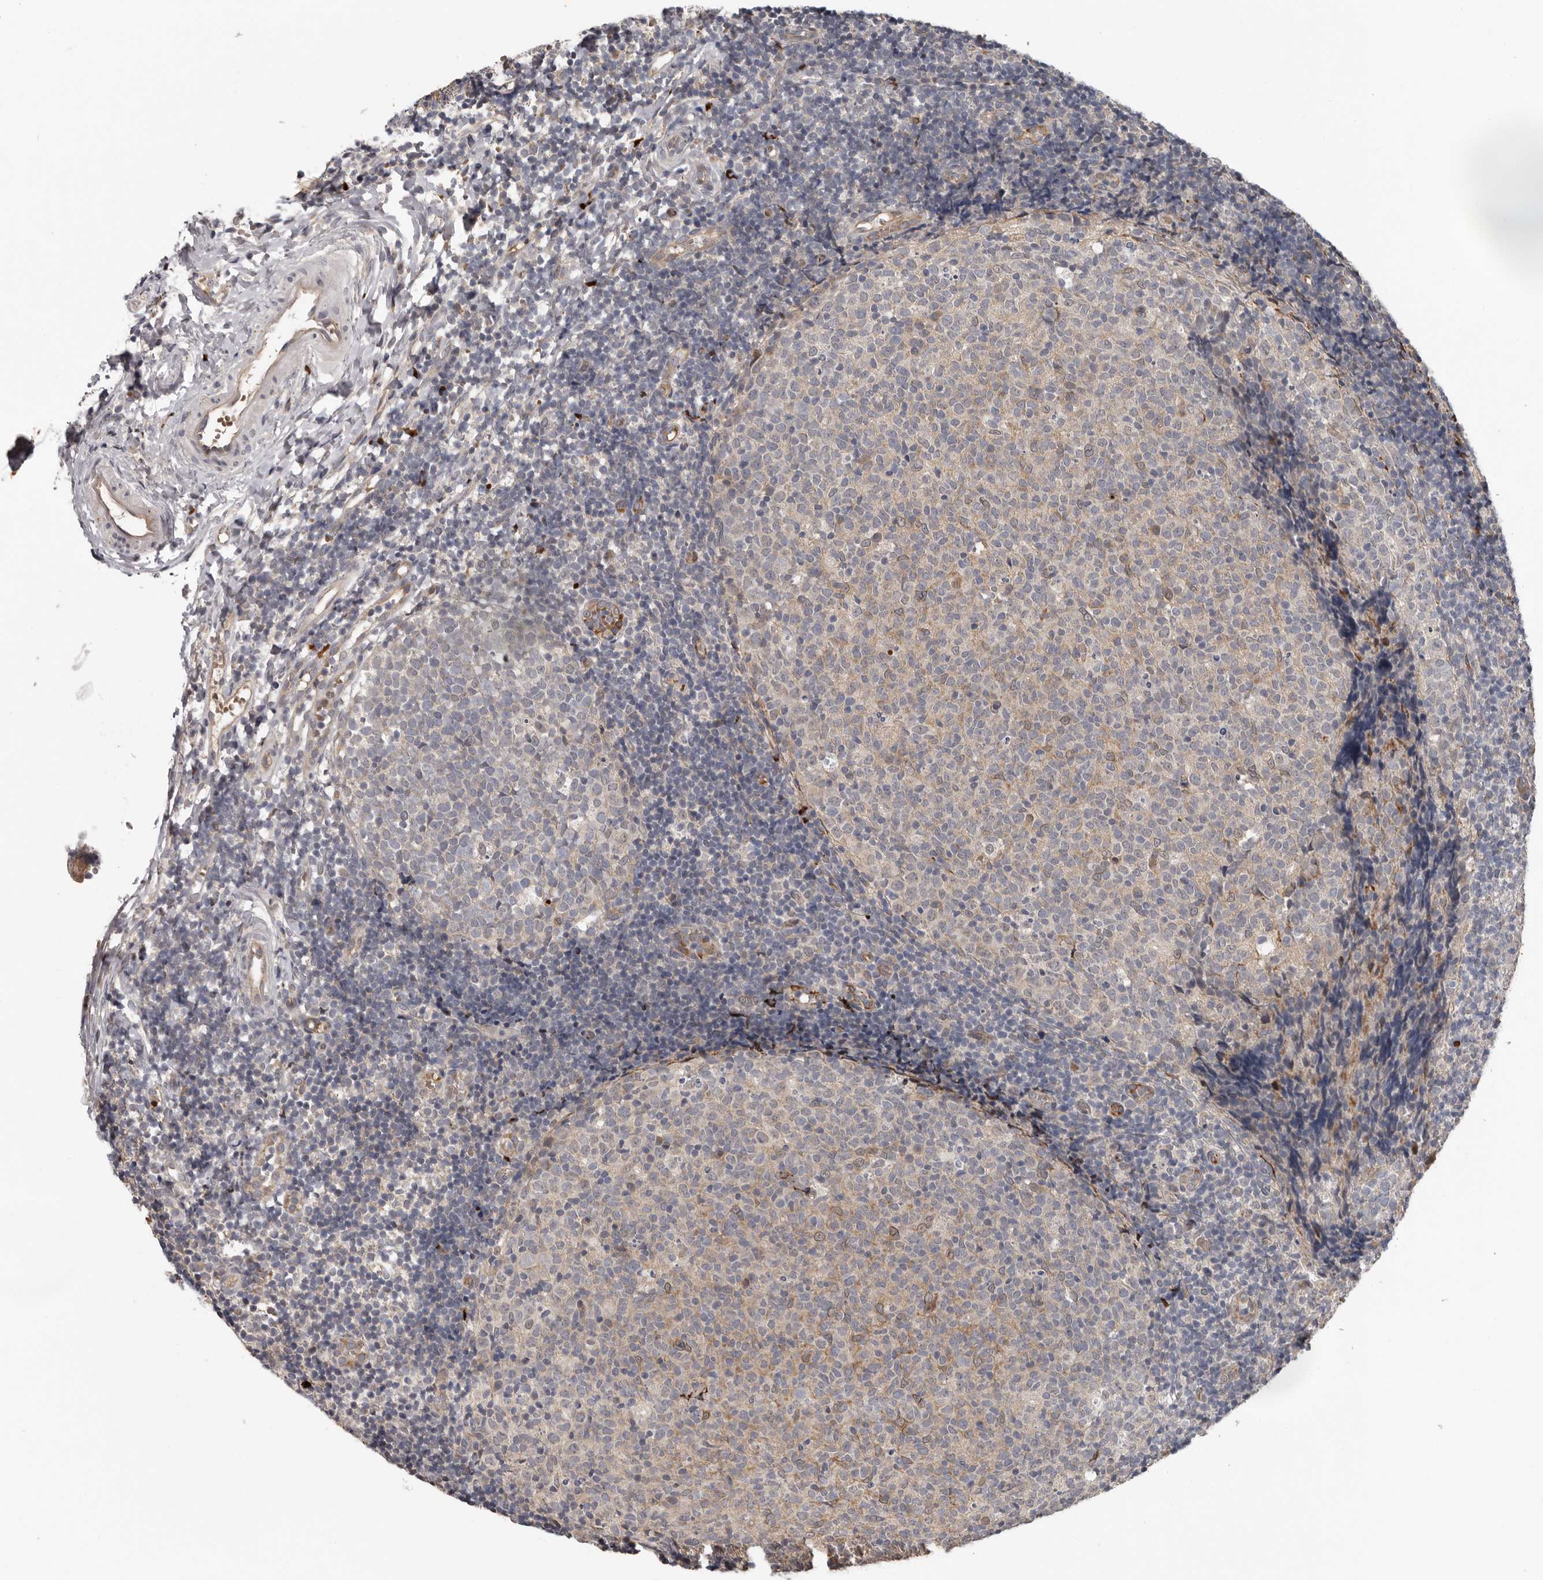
{"staining": {"intensity": "moderate", "quantity": "<25%", "location": "cytoplasmic/membranous"}, "tissue": "tonsil", "cell_type": "Germinal center cells", "image_type": "normal", "snomed": [{"axis": "morphology", "description": "Normal tissue, NOS"}, {"axis": "topography", "description": "Tonsil"}], "caption": "Tonsil stained with DAB (3,3'-diaminobenzidine) IHC demonstrates low levels of moderate cytoplasmic/membranous staining in approximately <25% of germinal center cells. (Brightfield microscopy of DAB IHC at high magnification).", "gene": "MTF1", "patient": {"sex": "female", "age": 19}}